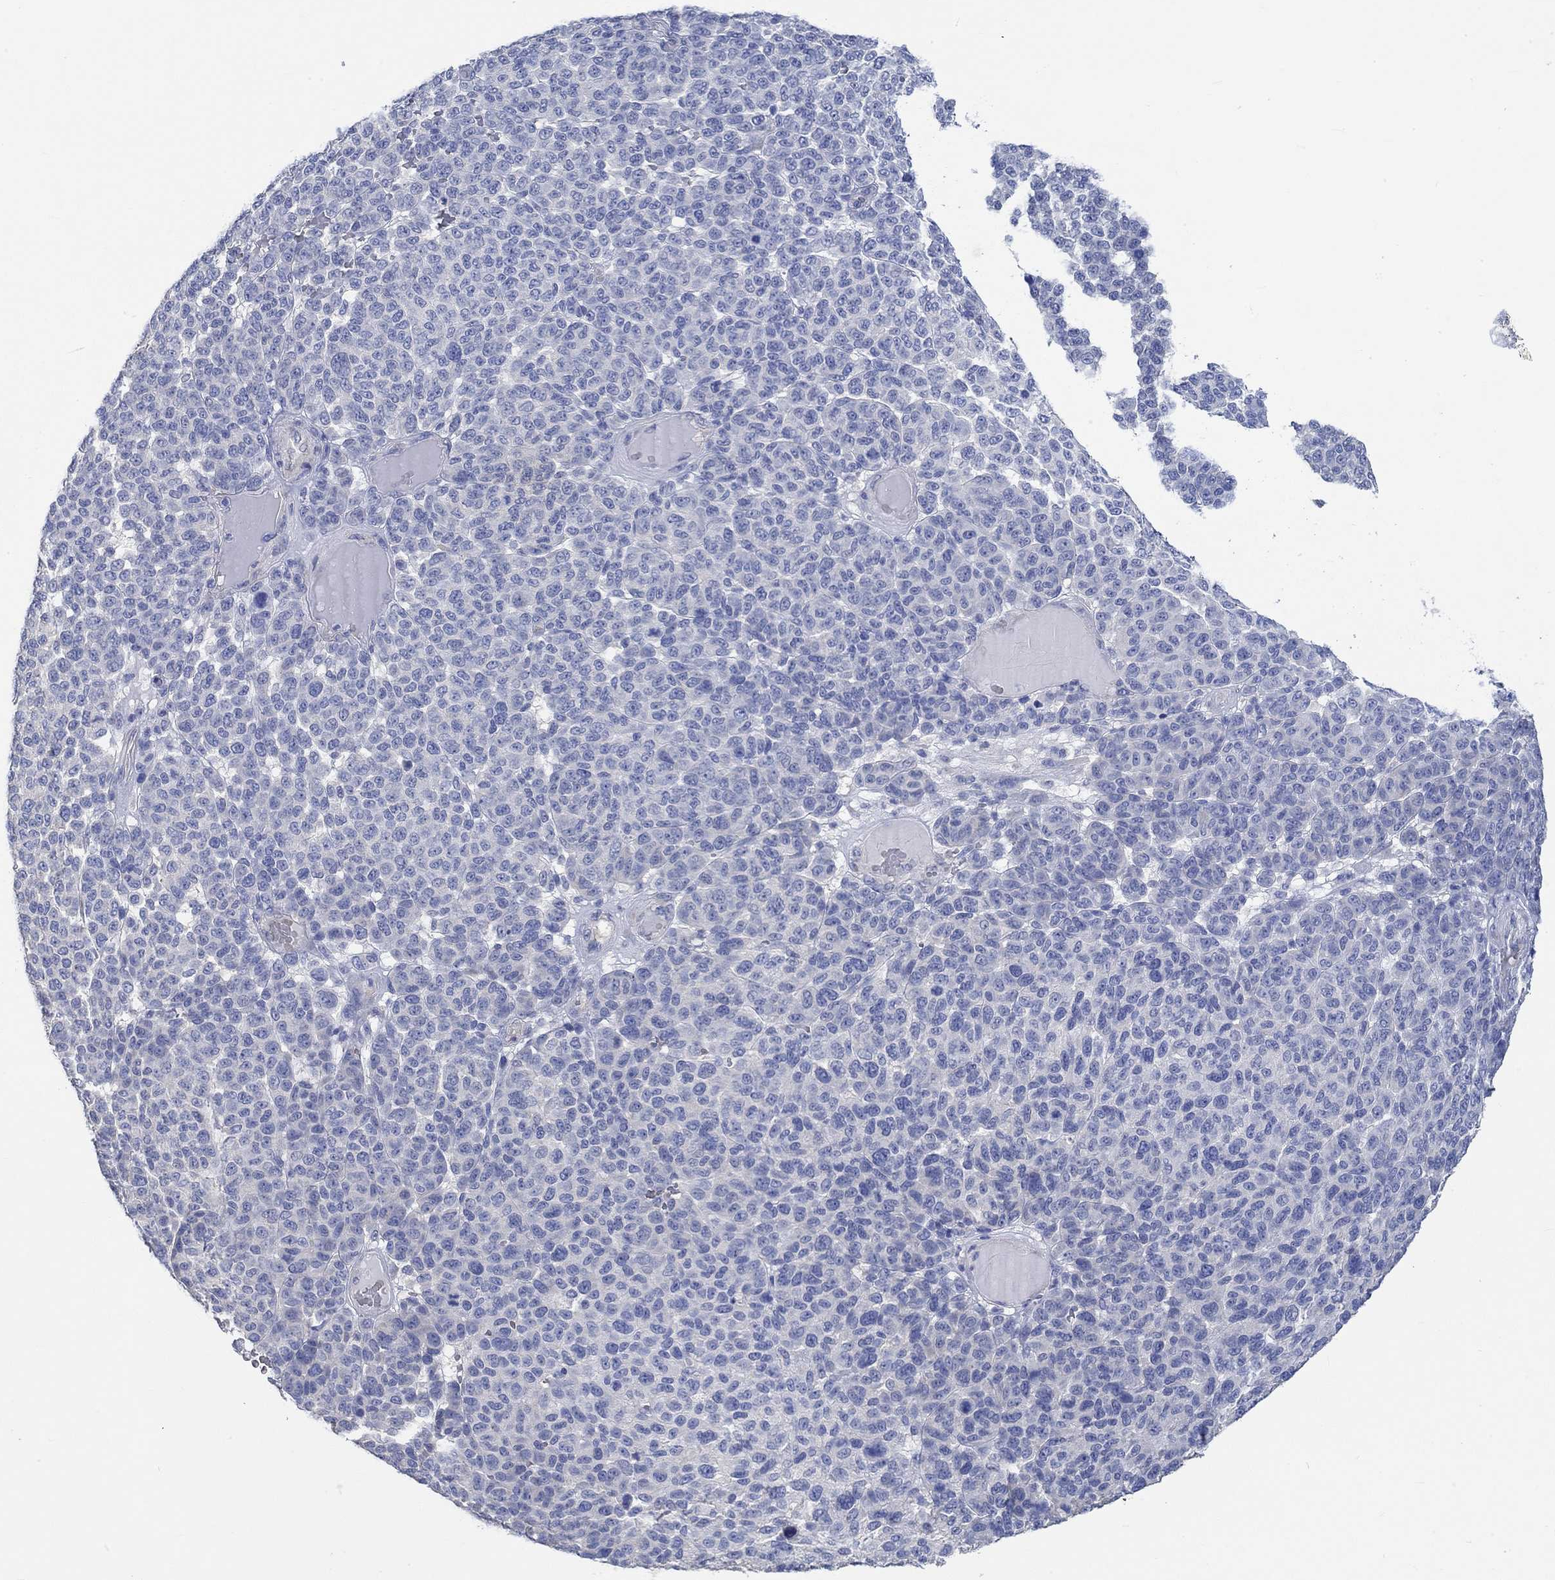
{"staining": {"intensity": "negative", "quantity": "none", "location": "none"}, "tissue": "melanoma", "cell_type": "Tumor cells", "image_type": "cancer", "snomed": [{"axis": "morphology", "description": "Malignant melanoma, NOS"}, {"axis": "topography", "description": "Skin"}], "caption": "Micrograph shows no significant protein positivity in tumor cells of malignant melanoma.", "gene": "KCNA1", "patient": {"sex": "male", "age": 59}}